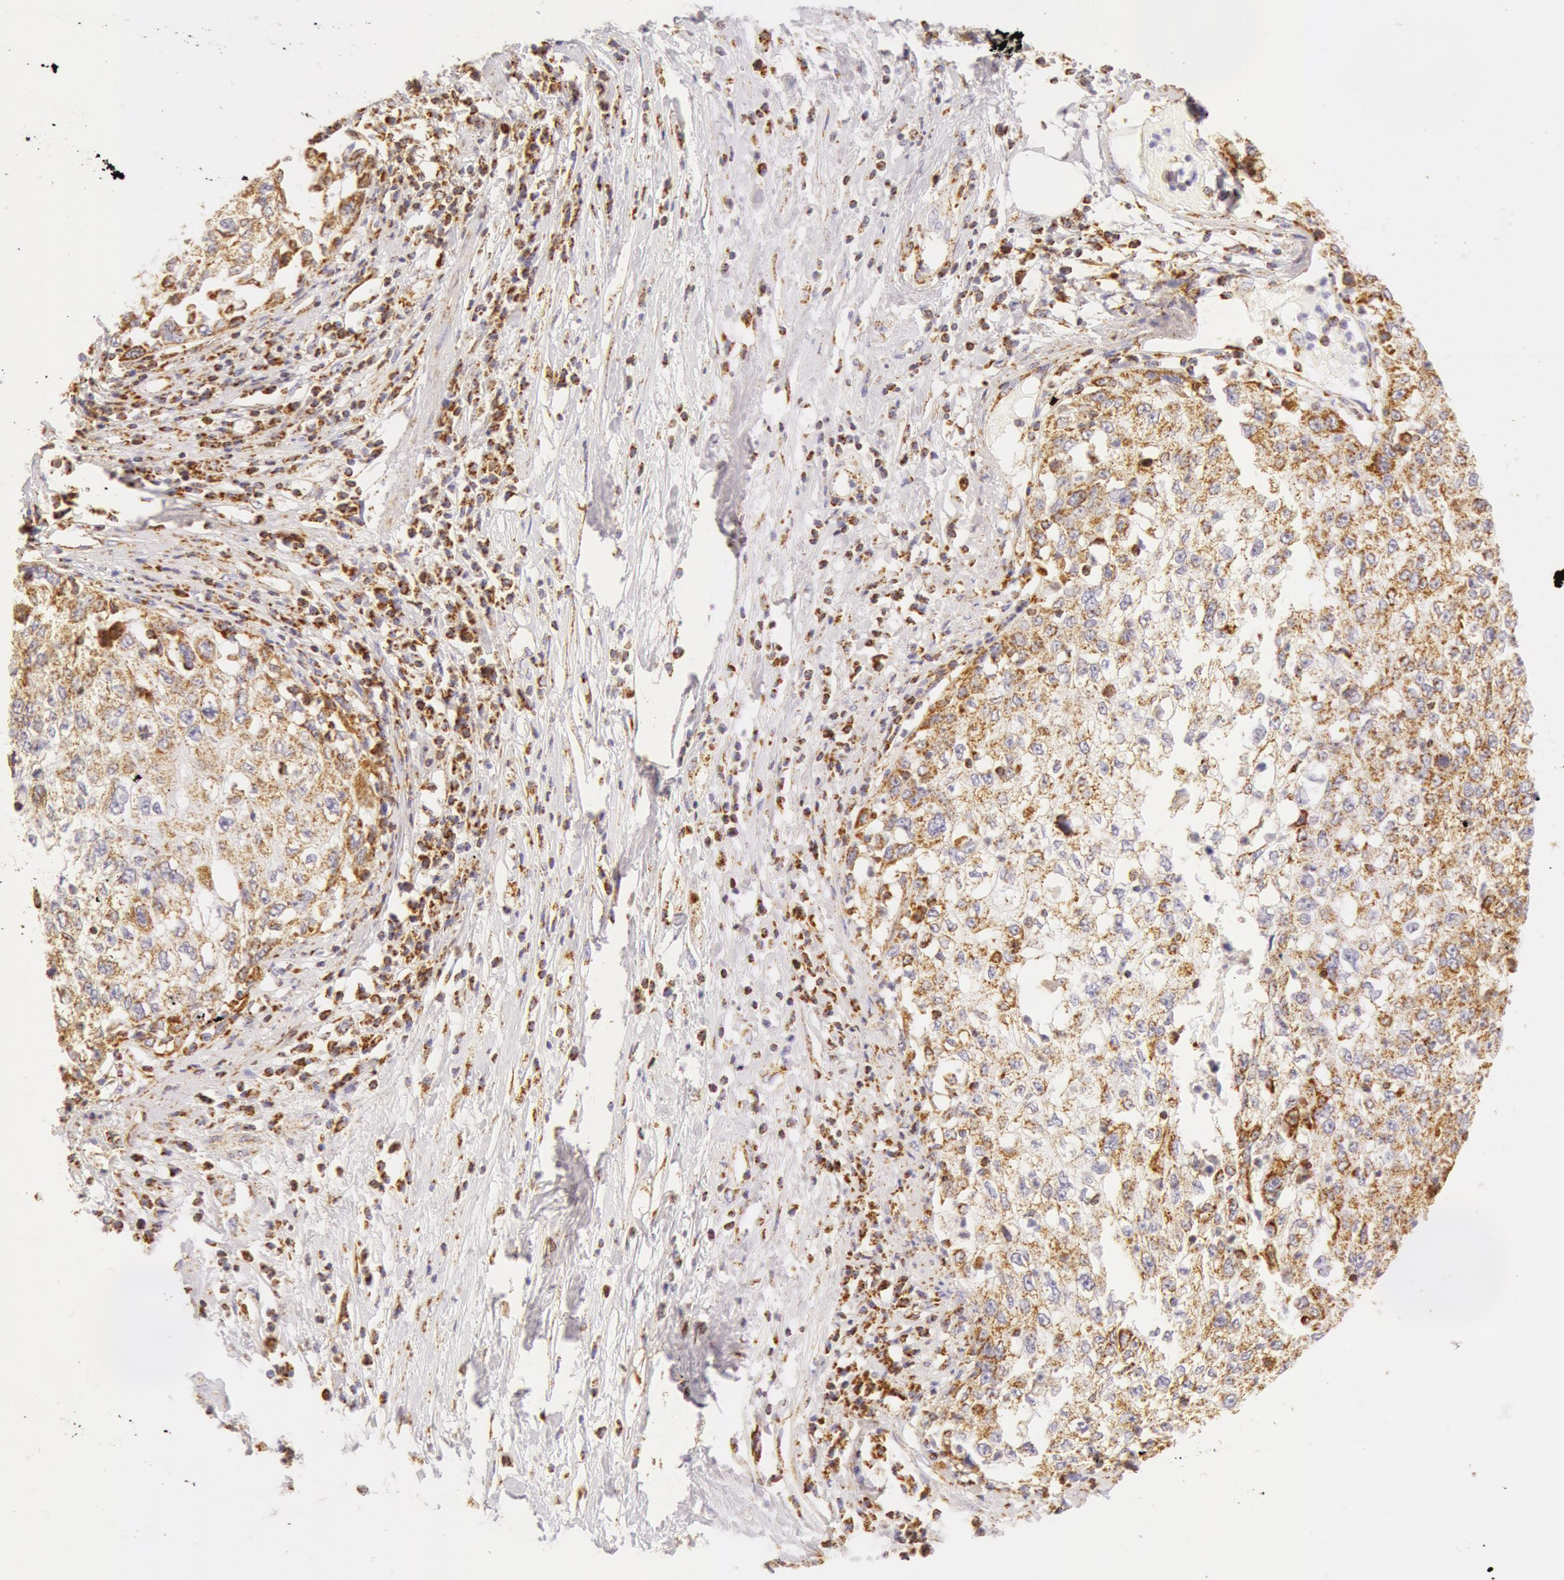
{"staining": {"intensity": "moderate", "quantity": ">75%", "location": "cytoplasmic/membranous"}, "tissue": "cervical cancer", "cell_type": "Tumor cells", "image_type": "cancer", "snomed": [{"axis": "morphology", "description": "Squamous cell carcinoma, NOS"}, {"axis": "topography", "description": "Cervix"}], "caption": "A histopathology image of human cervical cancer (squamous cell carcinoma) stained for a protein exhibits moderate cytoplasmic/membranous brown staining in tumor cells.", "gene": "ATP5F1B", "patient": {"sex": "female", "age": 57}}